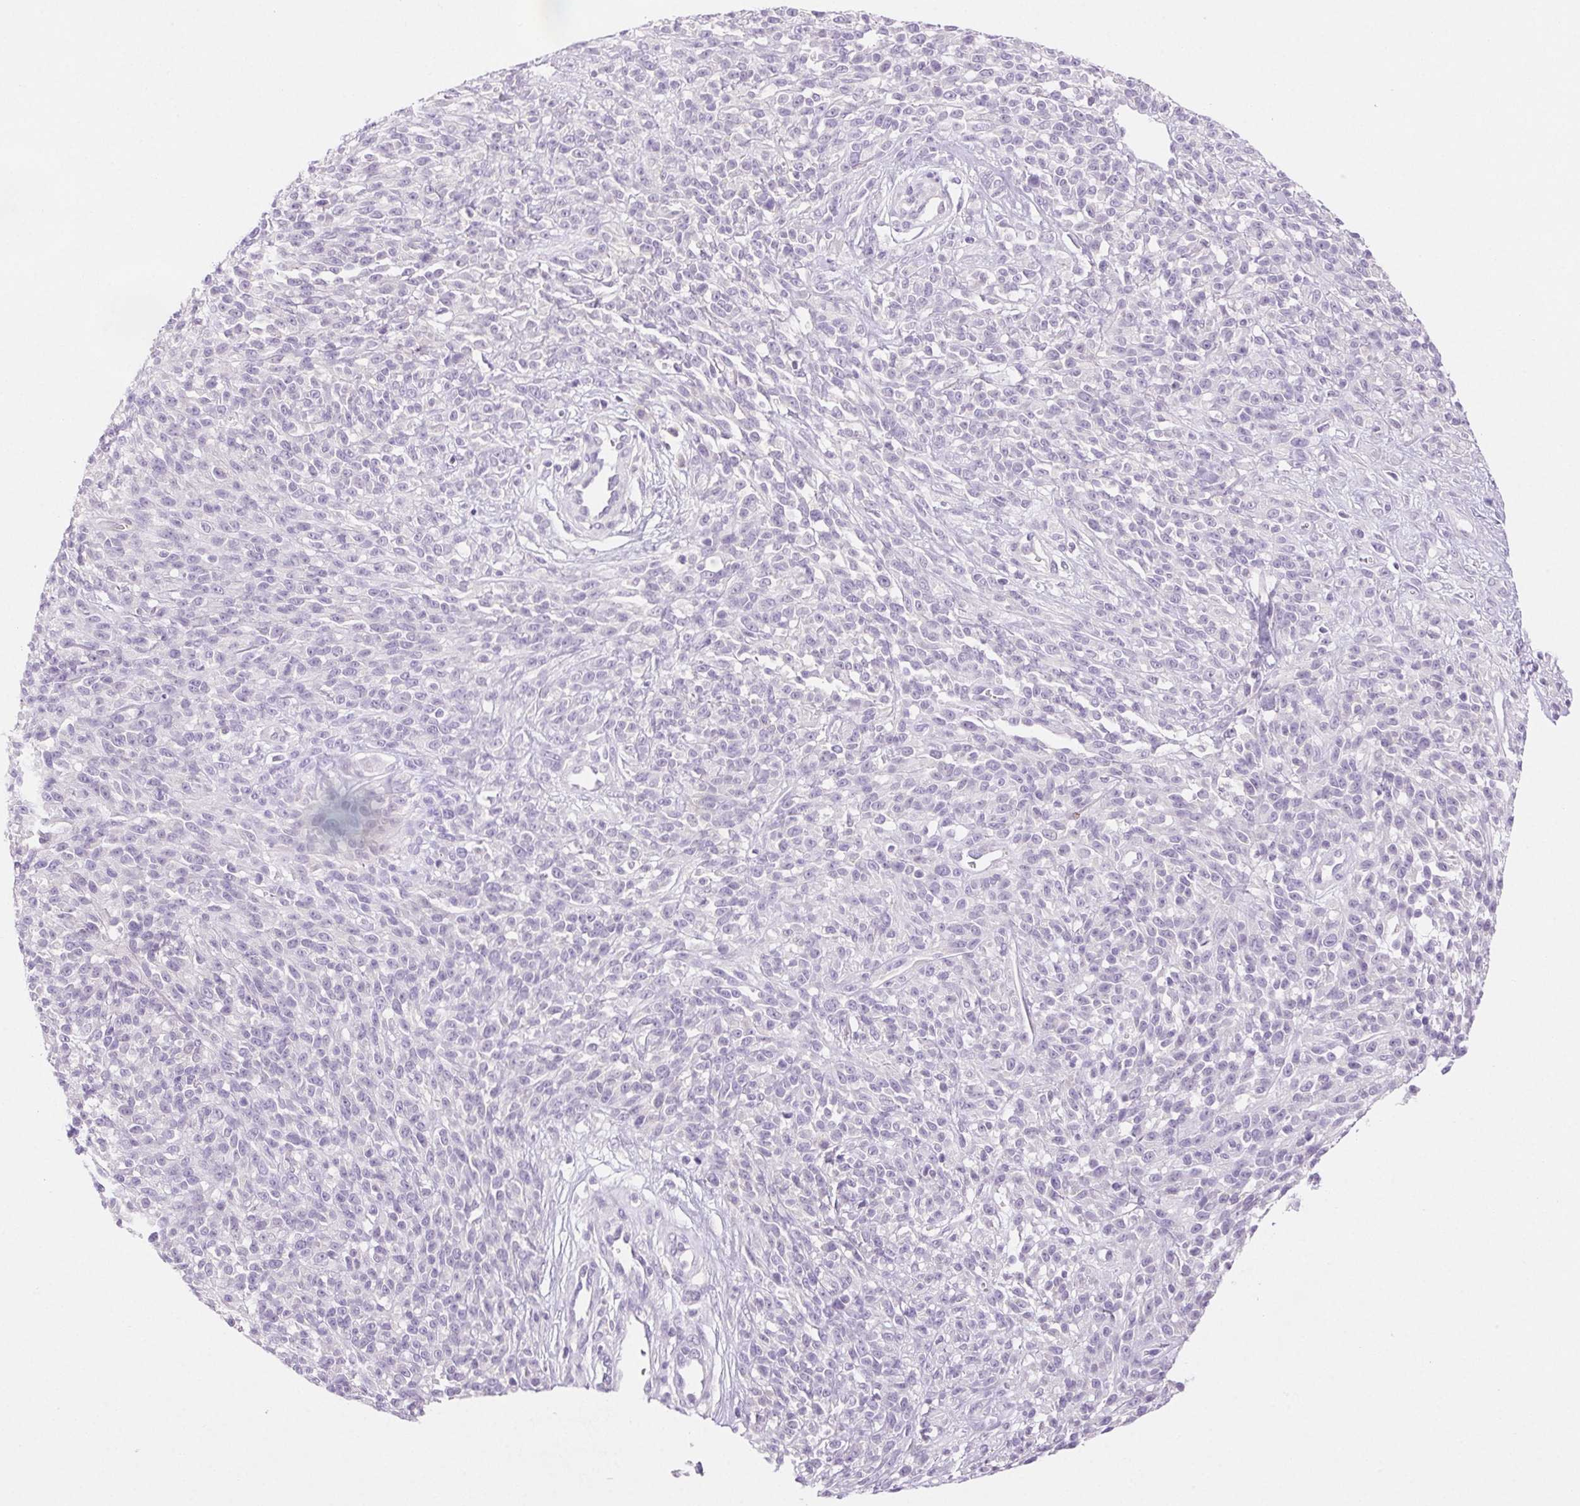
{"staining": {"intensity": "negative", "quantity": "none", "location": "none"}, "tissue": "melanoma", "cell_type": "Tumor cells", "image_type": "cancer", "snomed": [{"axis": "morphology", "description": "Malignant melanoma, NOS"}, {"axis": "topography", "description": "Skin"}, {"axis": "topography", "description": "Skin of trunk"}], "caption": "Malignant melanoma stained for a protein using IHC demonstrates no expression tumor cells.", "gene": "ARHGAP11B", "patient": {"sex": "male", "age": 74}}